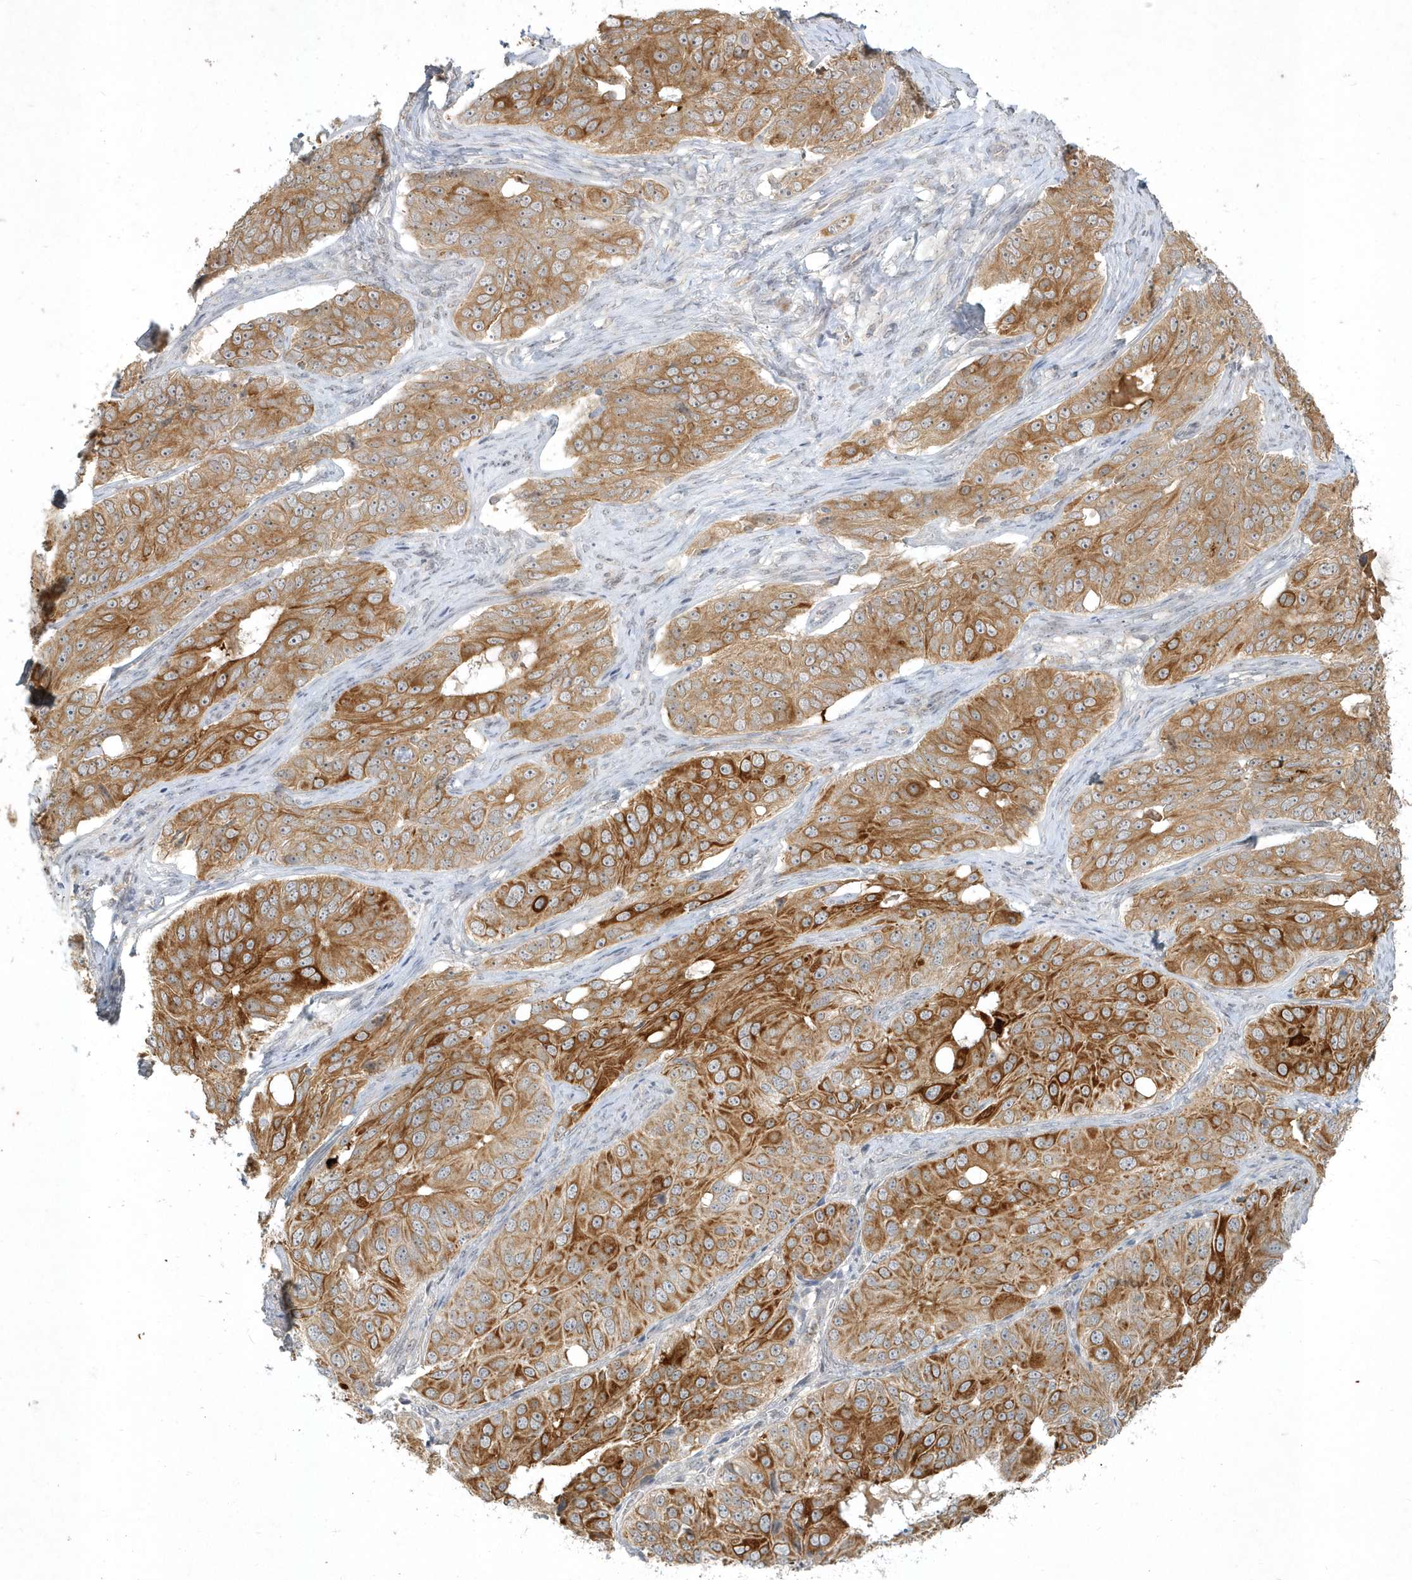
{"staining": {"intensity": "strong", "quantity": ">75%", "location": "cytoplasmic/membranous"}, "tissue": "ovarian cancer", "cell_type": "Tumor cells", "image_type": "cancer", "snomed": [{"axis": "morphology", "description": "Carcinoma, endometroid"}, {"axis": "topography", "description": "Ovary"}], "caption": "Approximately >75% of tumor cells in human ovarian cancer (endometroid carcinoma) display strong cytoplasmic/membranous protein staining as visualized by brown immunohistochemical staining.", "gene": "BOD1", "patient": {"sex": "female", "age": 51}}